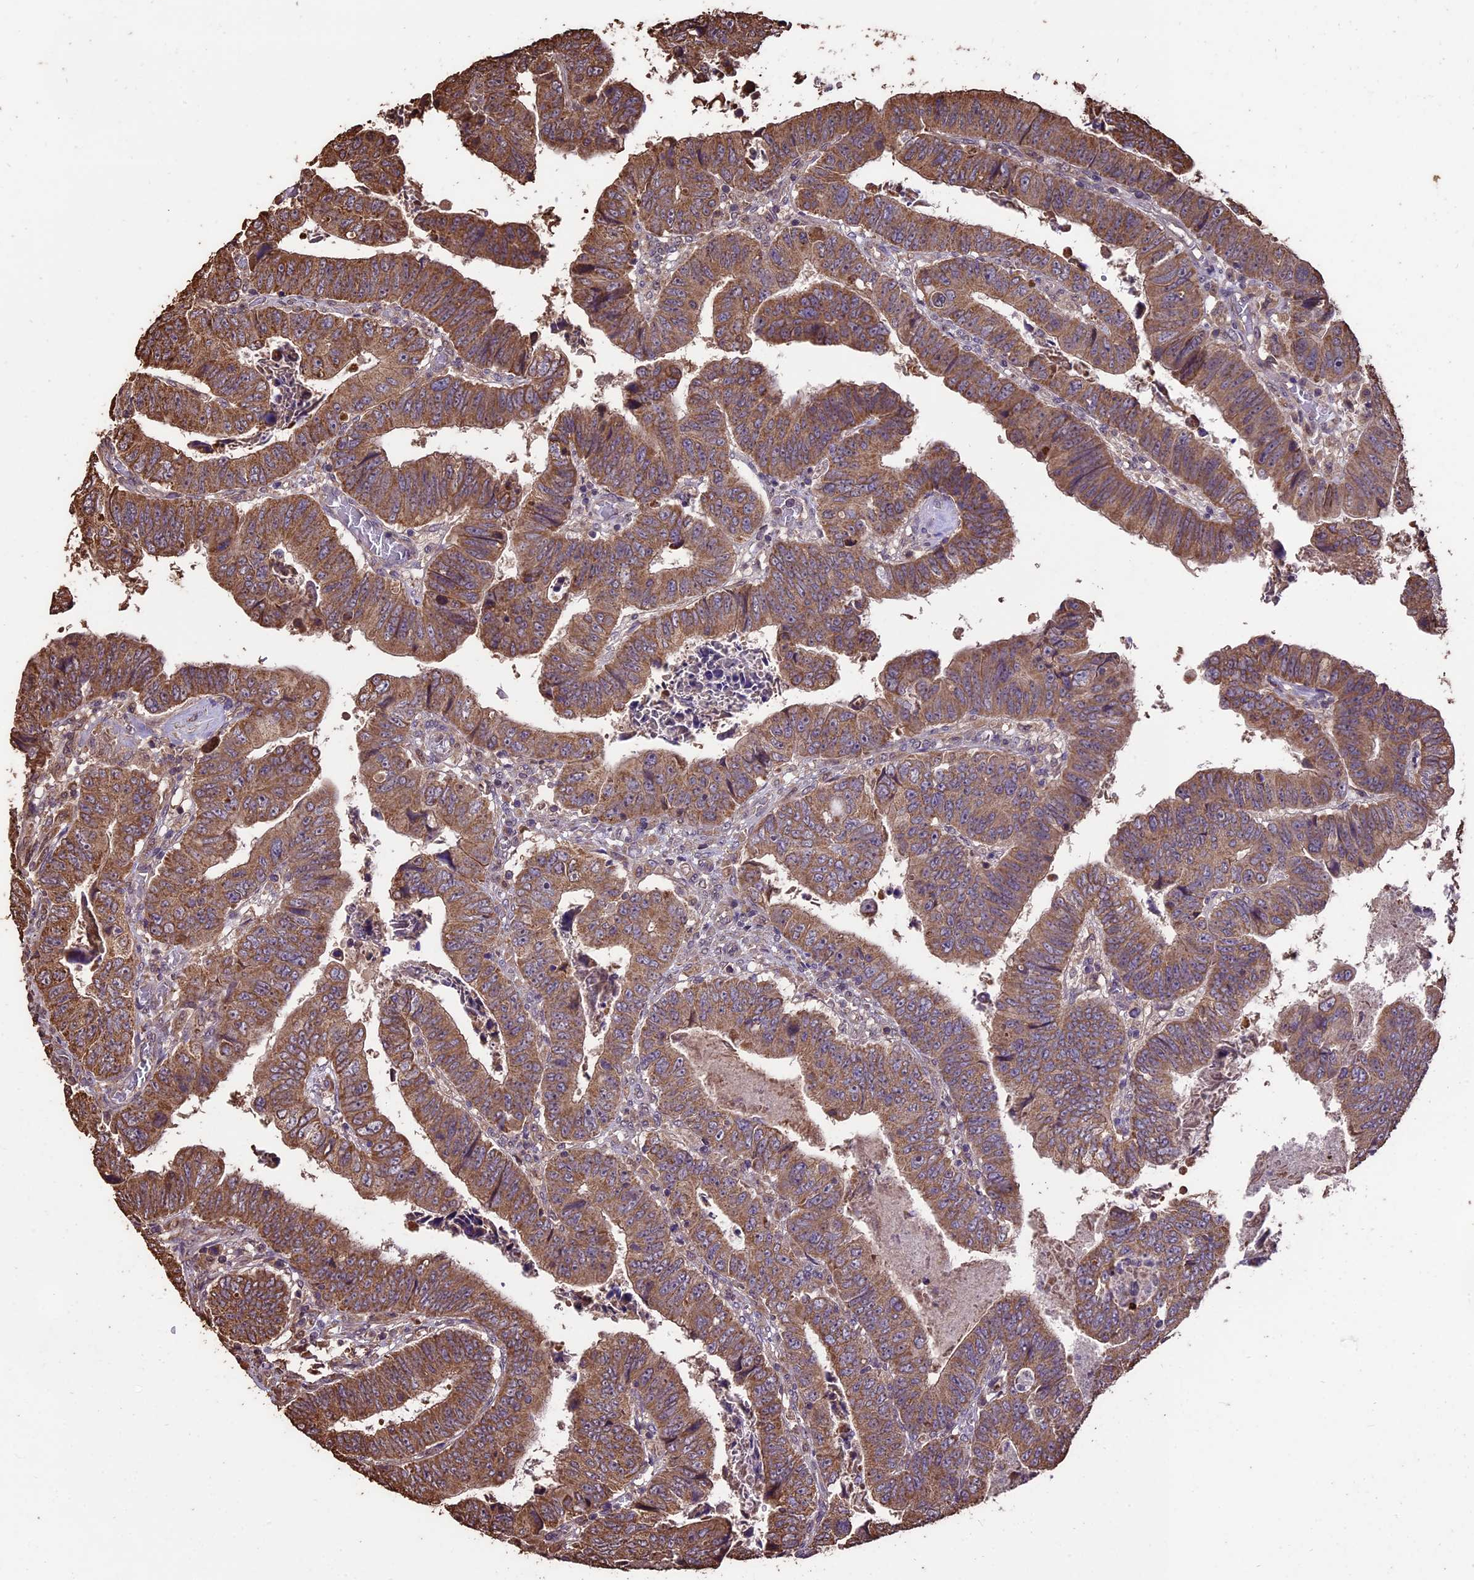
{"staining": {"intensity": "moderate", "quantity": ">75%", "location": "cytoplasmic/membranous"}, "tissue": "colorectal cancer", "cell_type": "Tumor cells", "image_type": "cancer", "snomed": [{"axis": "morphology", "description": "Normal tissue, NOS"}, {"axis": "morphology", "description": "Adenocarcinoma, NOS"}, {"axis": "topography", "description": "Rectum"}], "caption": "A medium amount of moderate cytoplasmic/membranous positivity is appreciated in approximately >75% of tumor cells in adenocarcinoma (colorectal) tissue.", "gene": "PGPEP1L", "patient": {"sex": "female", "age": 65}}